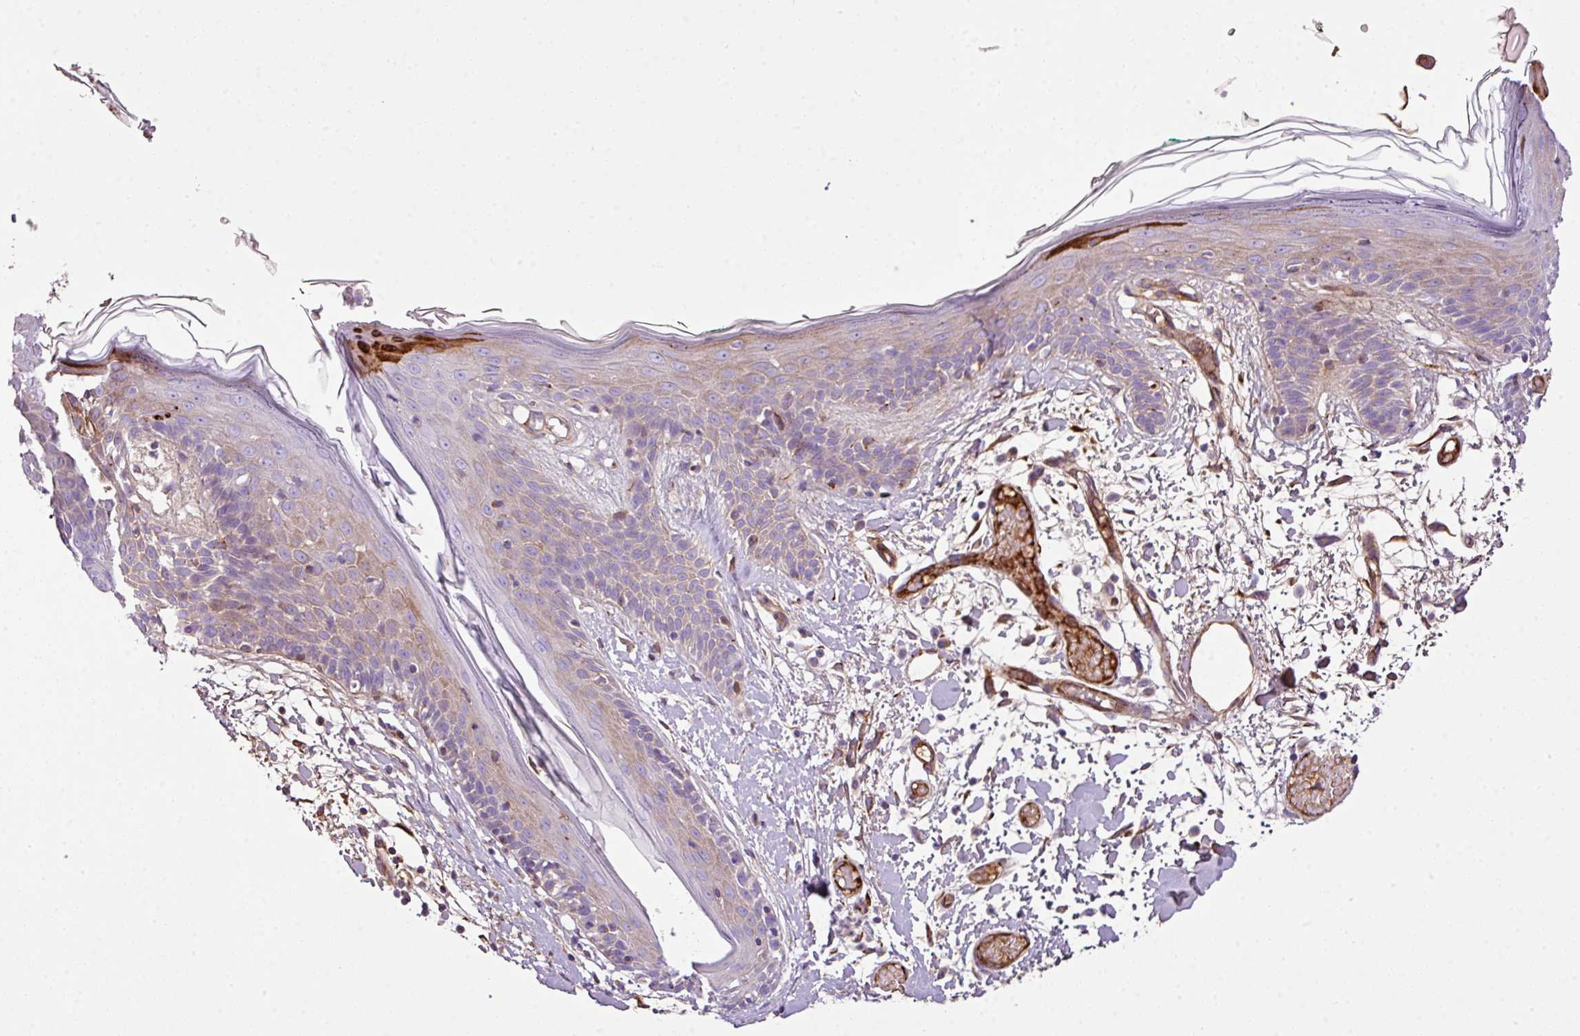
{"staining": {"intensity": "moderate", "quantity": "25%-75%", "location": "cytoplasmic/membranous"}, "tissue": "skin", "cell_type": "Fibroblasts", "image_type": "normal", "snomed": [{"axis": "morphology", "description": "Normal tissue, NOS"}, {"axis": "topography", "description": "Skin"}], "caption": "A brown stain labels moderate cytoplasmic/membranous expression of a protein in fibroblasts of normal skin. Using DAB (brown) and hematoxylin (blue) stains, captured at high magnification using brightfield microscopy.", "gene": "CTXN2", "patient": {"sex": "male", "age": 79}}